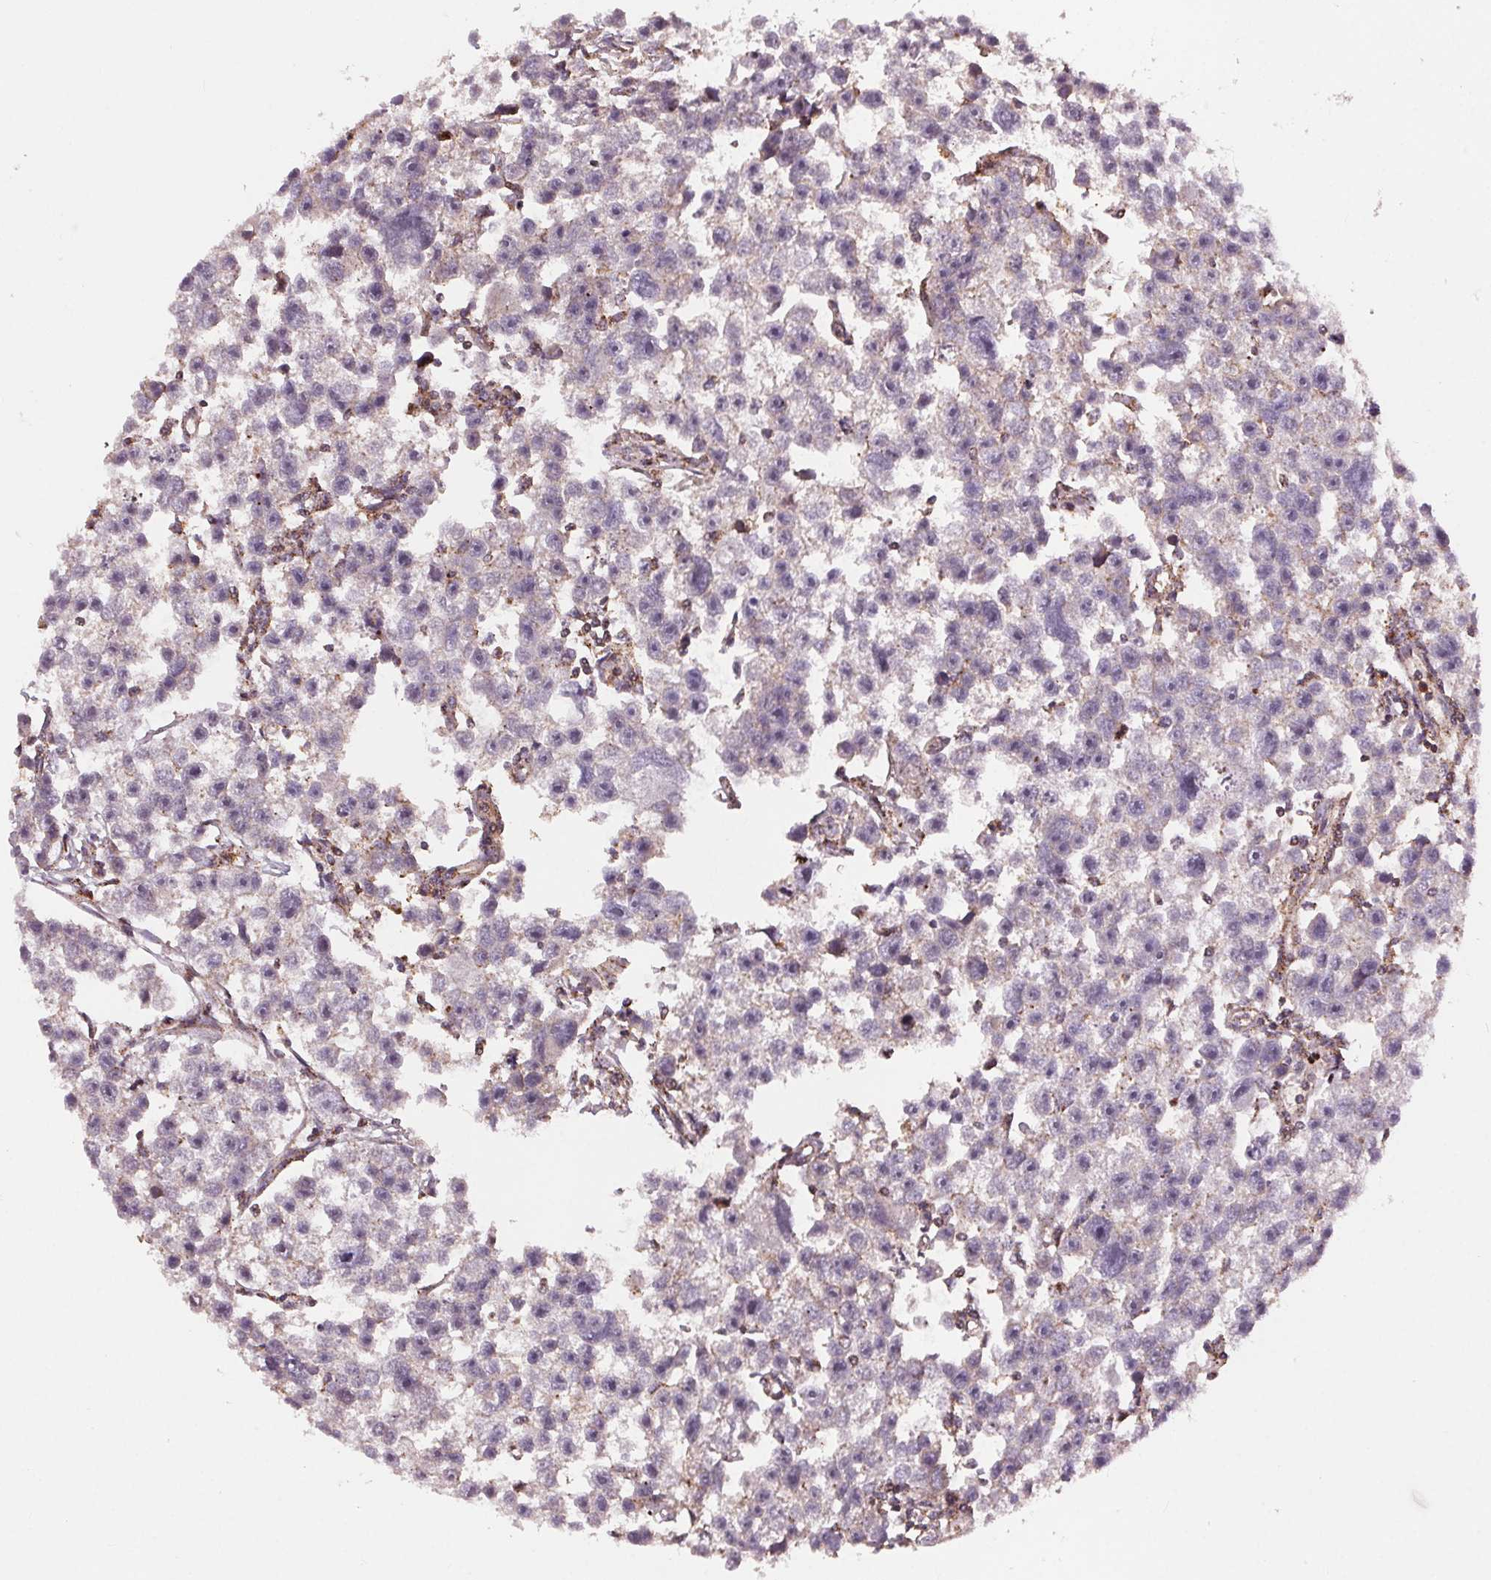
{"staining": {"intensity": "weak", "quantity": "<25%", "location": "cytoplasmic/membranous"}, "tissue": "testis cancer", "cell_type": "Tumor cells", "image_type": "cancer", "snomed": [{"axis": "morphology", "description": "Seminoma, NOS"}, {"axis": "topography", "description": "Testis"}], "caption": "There is no significant positivity in tumor cells of testis seminoma.", "gene": "CHMP4B", "patient": {"sex": "male", "age": 26}}